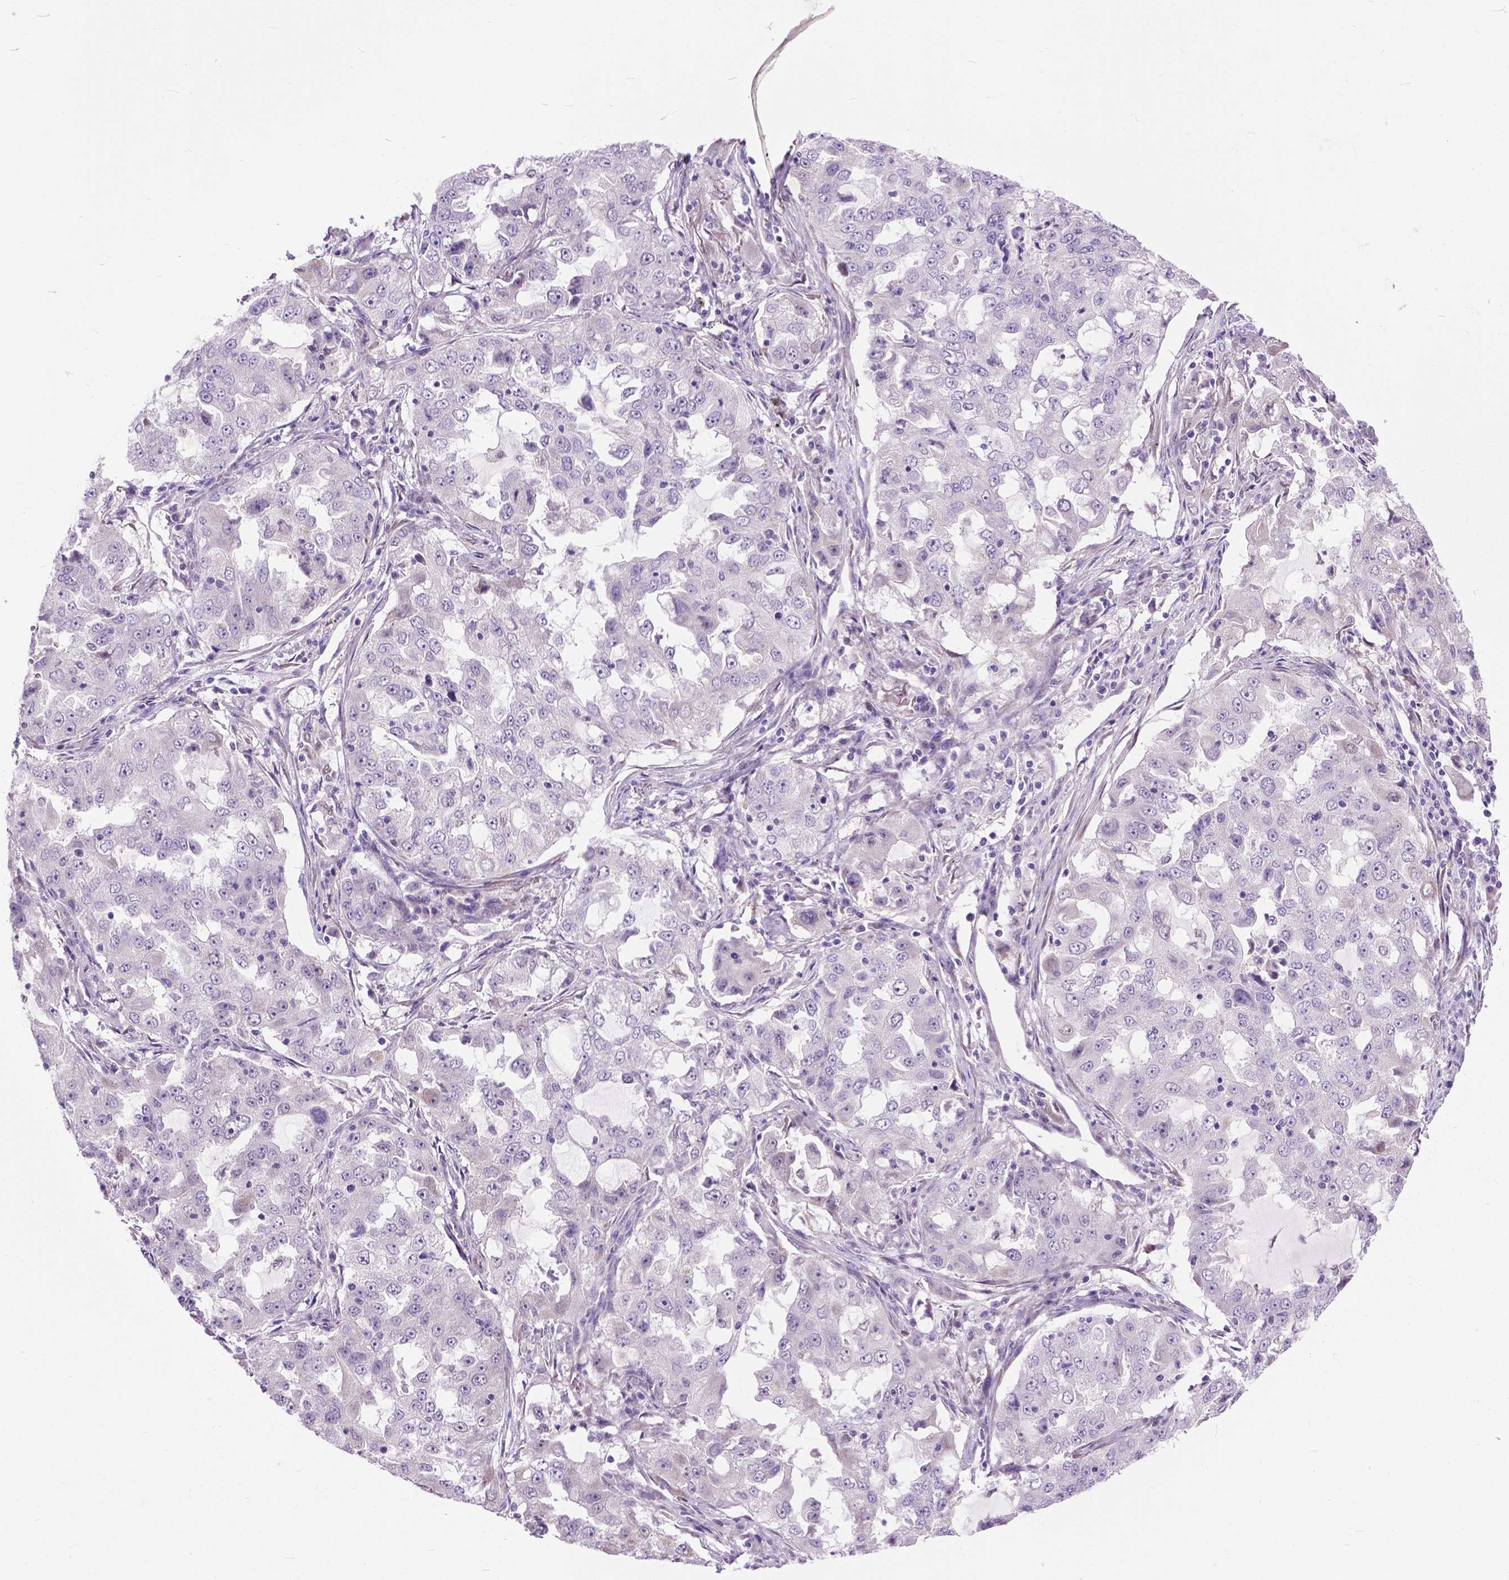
{"staining": {"intensity": "negative", "quantity": "none", "location": "none"}, "tissue": "lung cancer", "cell_type": "Tumor cells", "image_type": "cancer", "snomed": [{"axis": "morphology", "description": "Adenocarcinoma, NOS"}, {"axis": "topography", "description": "Lung"}], "caption": "Tumor cells are negative for protein expression in human lung cancer (adenocarcinoma). (DAB IHC visualized using brightfield microscopy, high magnification).", "gene": "APCDD1L", "patient": {"sex": "female", "age": 61}}